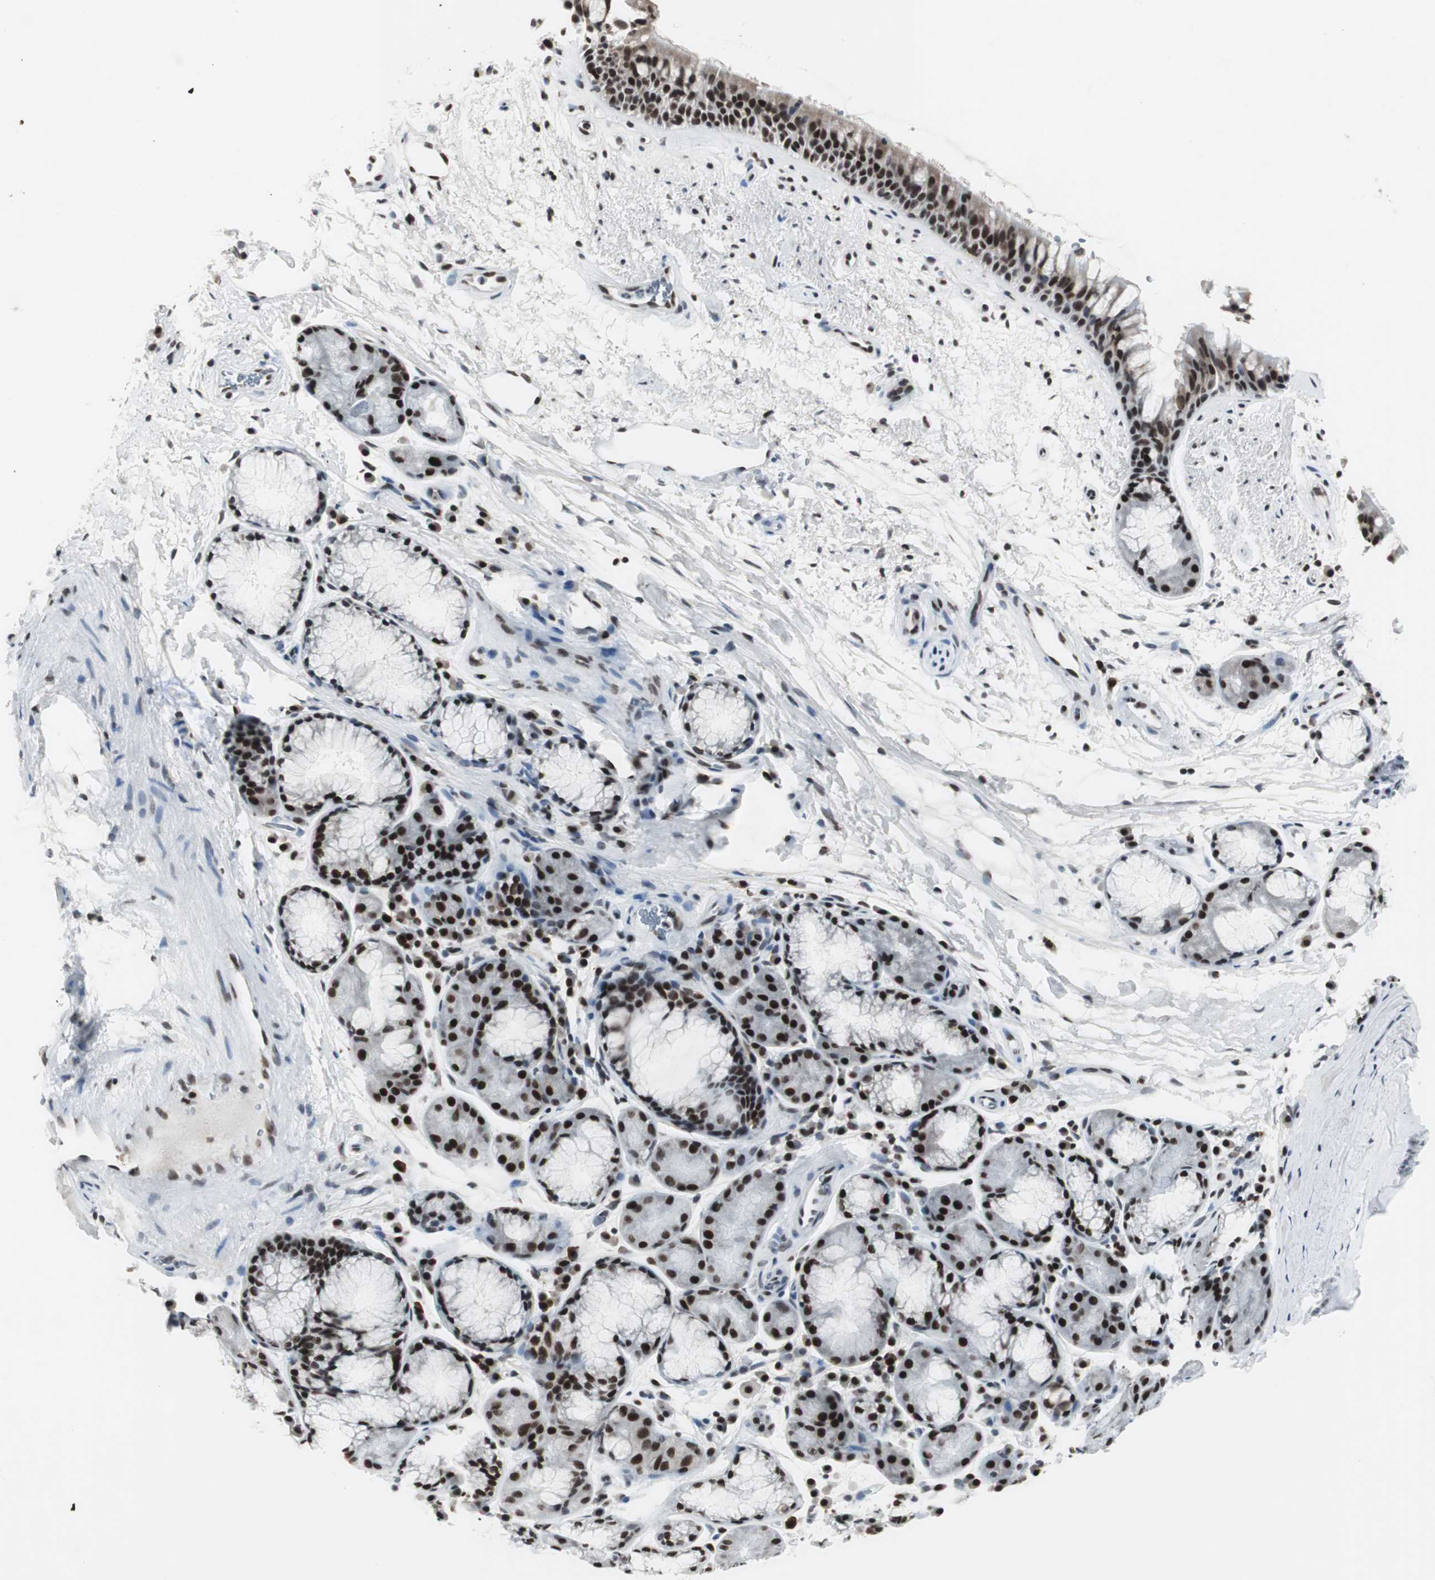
{"staining": {"intensity": "moderate", "quantity": ">75%", "location": "cytoplasmic/membranous,nuclear"}, "tissue": "bronchus", "cell_type": "Respiratory epithelial cells", "image_type": "normal", "snomed": [{"axis": "morphology", "description": "Normal tissue, NOS"}, {"axis": "topography", "description": "Bronchus"}], "caption": "This image shows normal bronchus stained with immunohistochemistry (IHC) to label a protein in brown. The cytoplasmic/membranous,nuclear of respiratory epithelial cells show moderate positivity for the protein. Nuclei are counter-stained blue.", "gene": "RAD9A", "patient": {"sex": "female", "age": 54}}